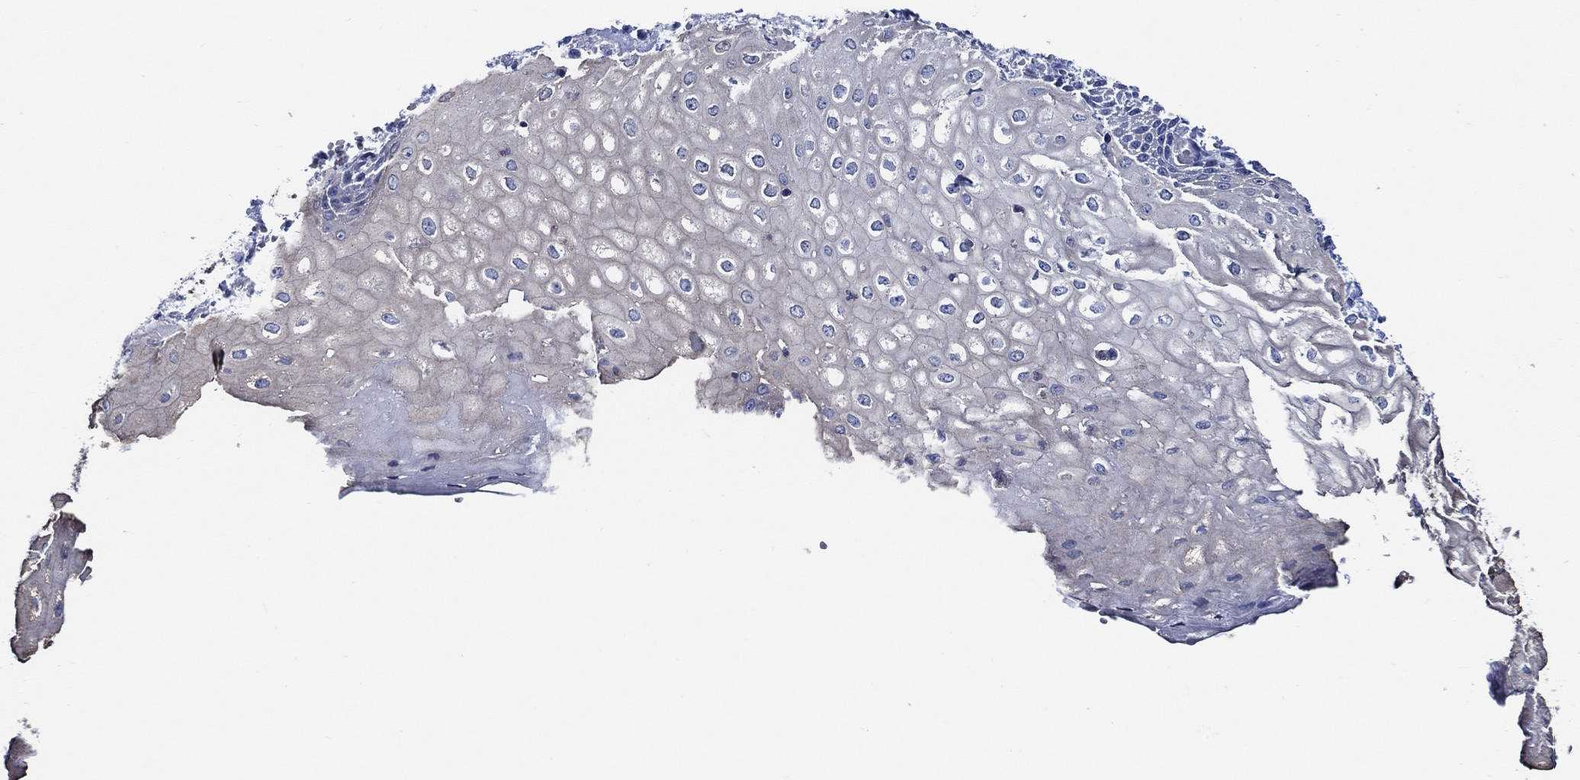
{"staining": {"intensity": "weak", "quantity": "<25%", "location": "cytoplasmic/membranous"}, "tissue": "esophagus", "cell_type": "Squamous epithelial cells", "image_type": "normal", "snomed": [{"axis": "morphology", "description": "Normal tissue, NOS"}, {"axis": "topography", "description": "Esophagus"}], "caption": "Immunohistochemistry (IHC) image of normal esophagus: esophagus stained with DAB (3,3'-diaminobenzidine) demonstrates no significant protein expression in squamous epithelial cells.", "gene": "WDR62", "patient": {"sex": "male", "age": 58}}